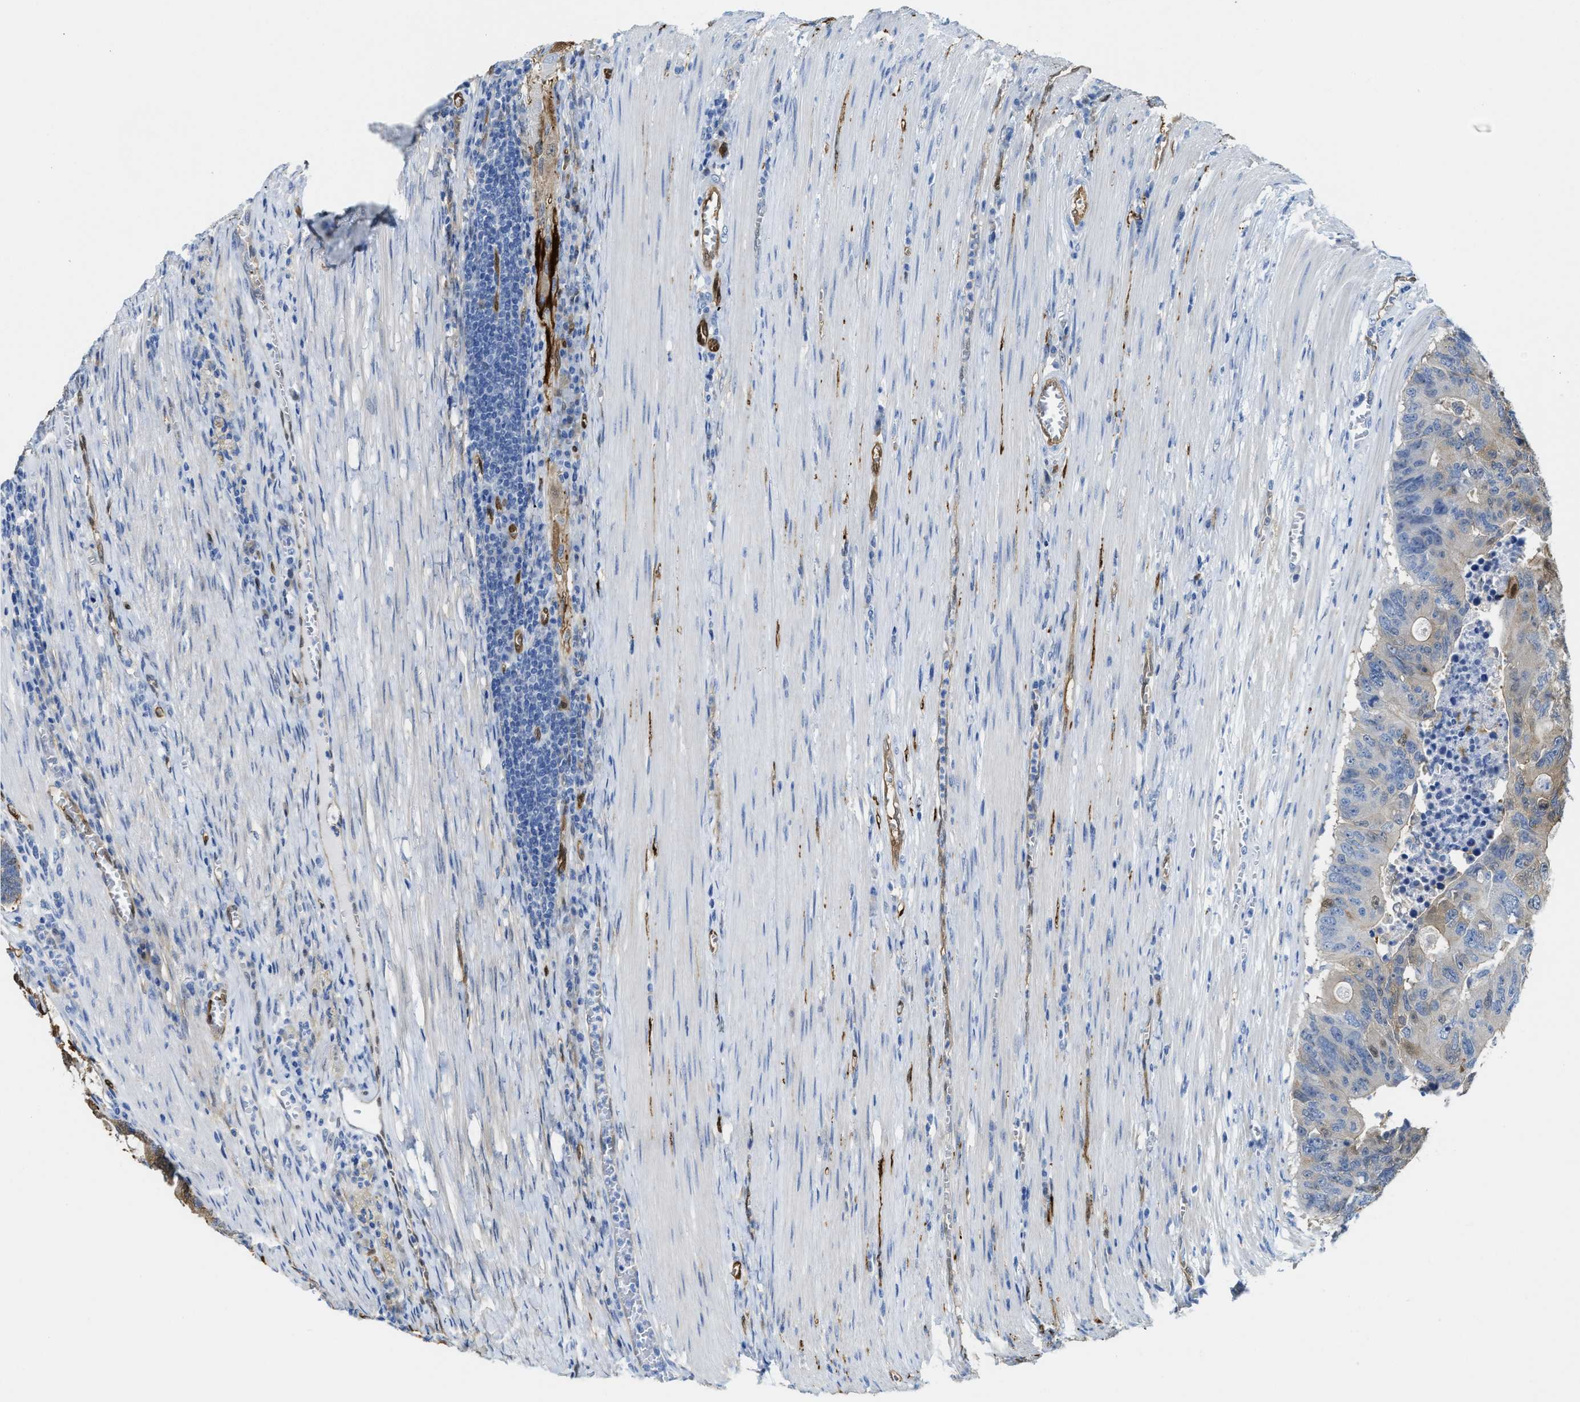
{"staining": {"intensity": "weak", "quantity": "<25%", "location": "cytoplasmic/membranous,nuclear"}, "tissue": "colorectal cancer", "cell_type": "Tumor cells", "image_type": "cancer", "snomed": [{"axis": "morphology", "description": "Adenocarcinoma, NOS"}, {"axis": "topography", "description": "Colon"}], "caption": "Immunohistochemistry (IHC) of colorectal adenocarcinoma reveals no expression in tumor cells. The staining is performed using DAB (3,3'-diaminobenzidine) brown chromogen with nuclei counter-stained in using hematoxylin.", "gene": "ASS1", "patient": {"sex": "male", "age": 87}}